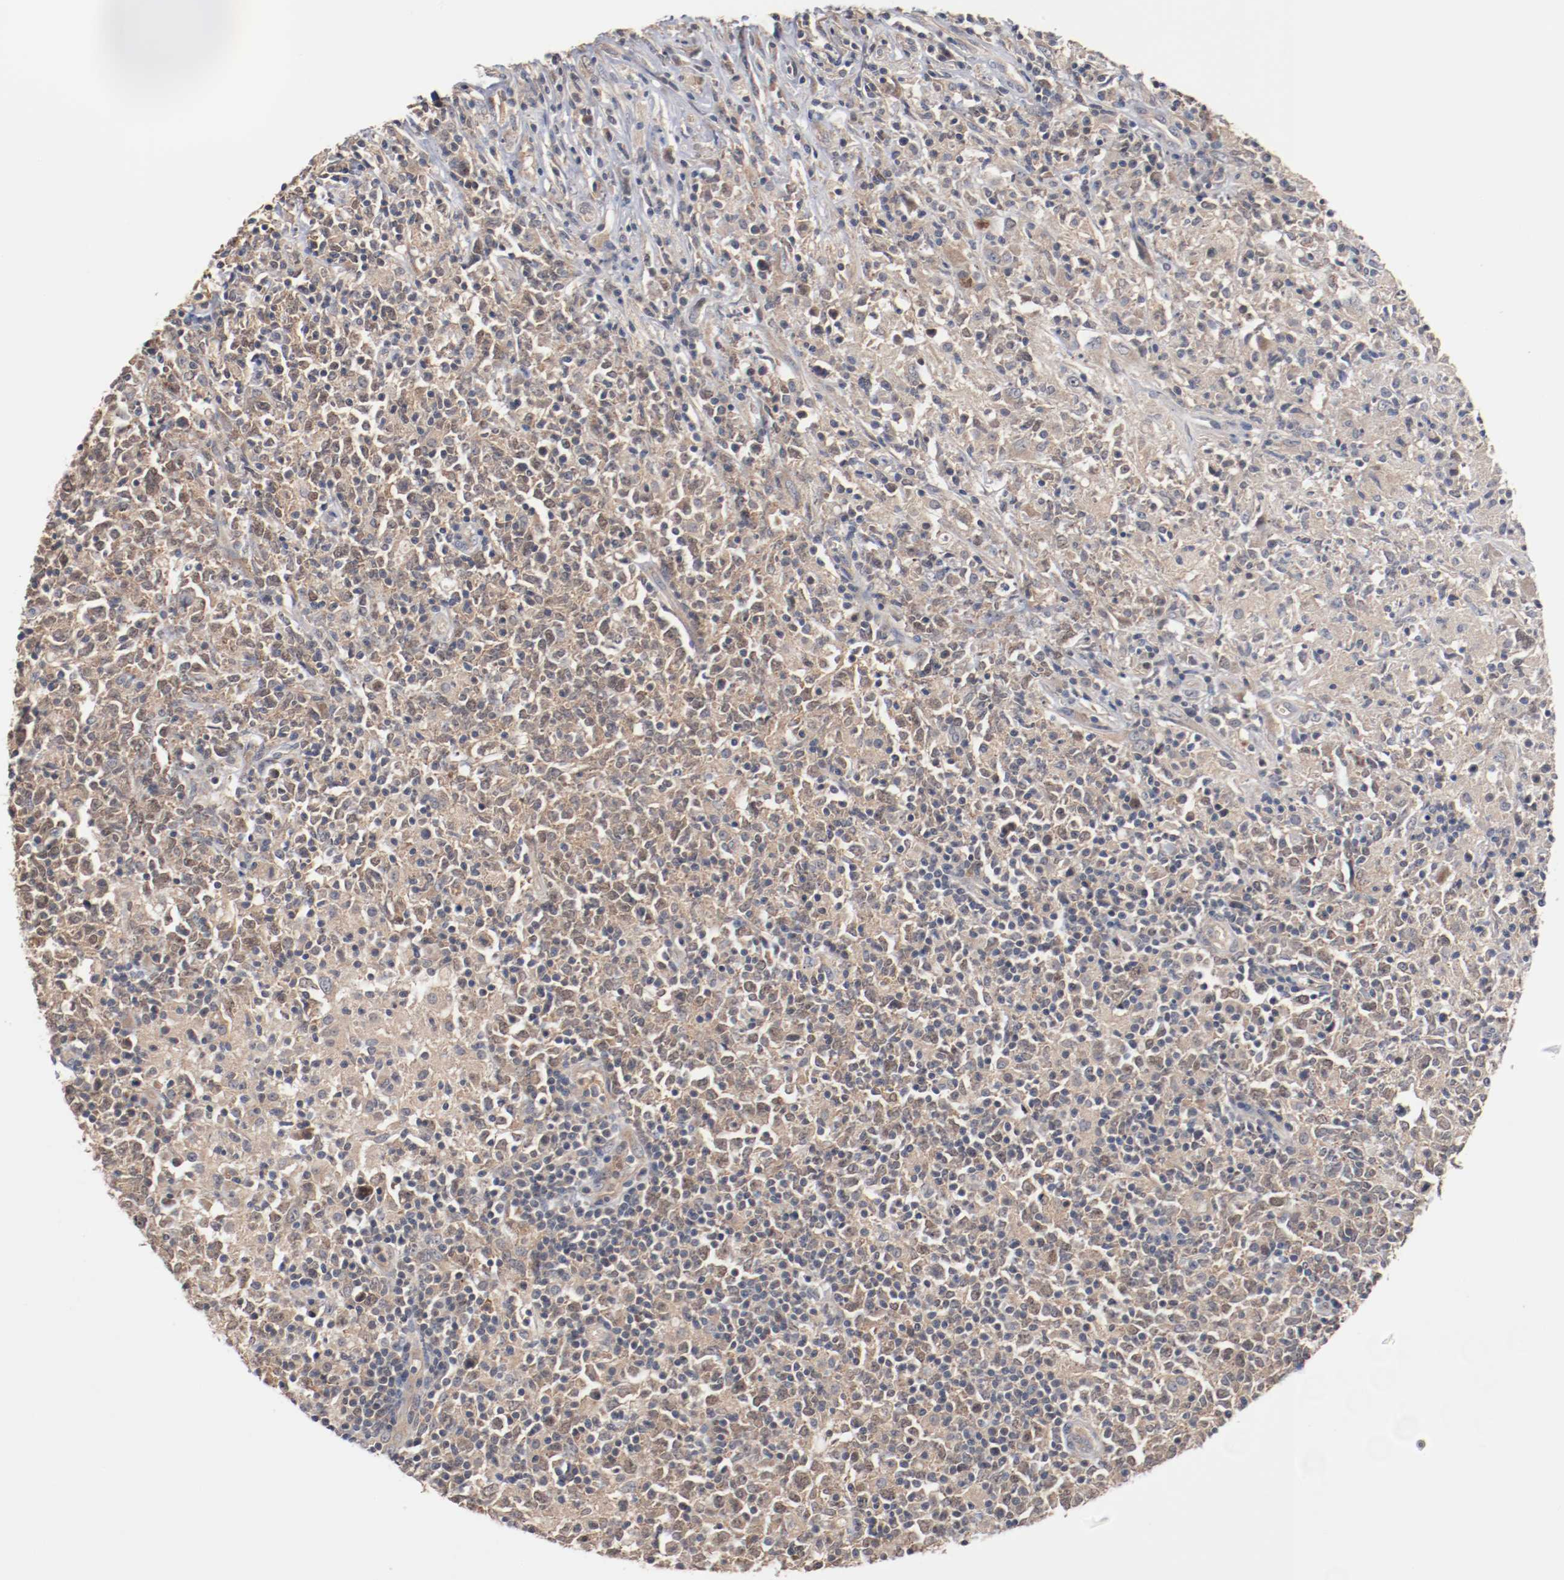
{"staining": {"intensity": "weak", "quantity": ">75%", "location": "cytoplasmic/membranous"}, "tissue": "lymphoma", "cell_type": "Tumor cells", "image_type": "cancer", "snomed": [{"axis": "morphology", "description": "Malignant lymphoma, non-Hodgkin's type, High grade"}, {"axis": "topography", "description": "Lymph node"}], "caption": "Tumor cells exhibit low levels of weak cytoplasmic/membranous staining in approximately >75% of cells in human high-grade malignant lymphoma, non-Hodgkin's type.", "gene": "RNASE11", "patient": {"sex": "female", "age": 84}}